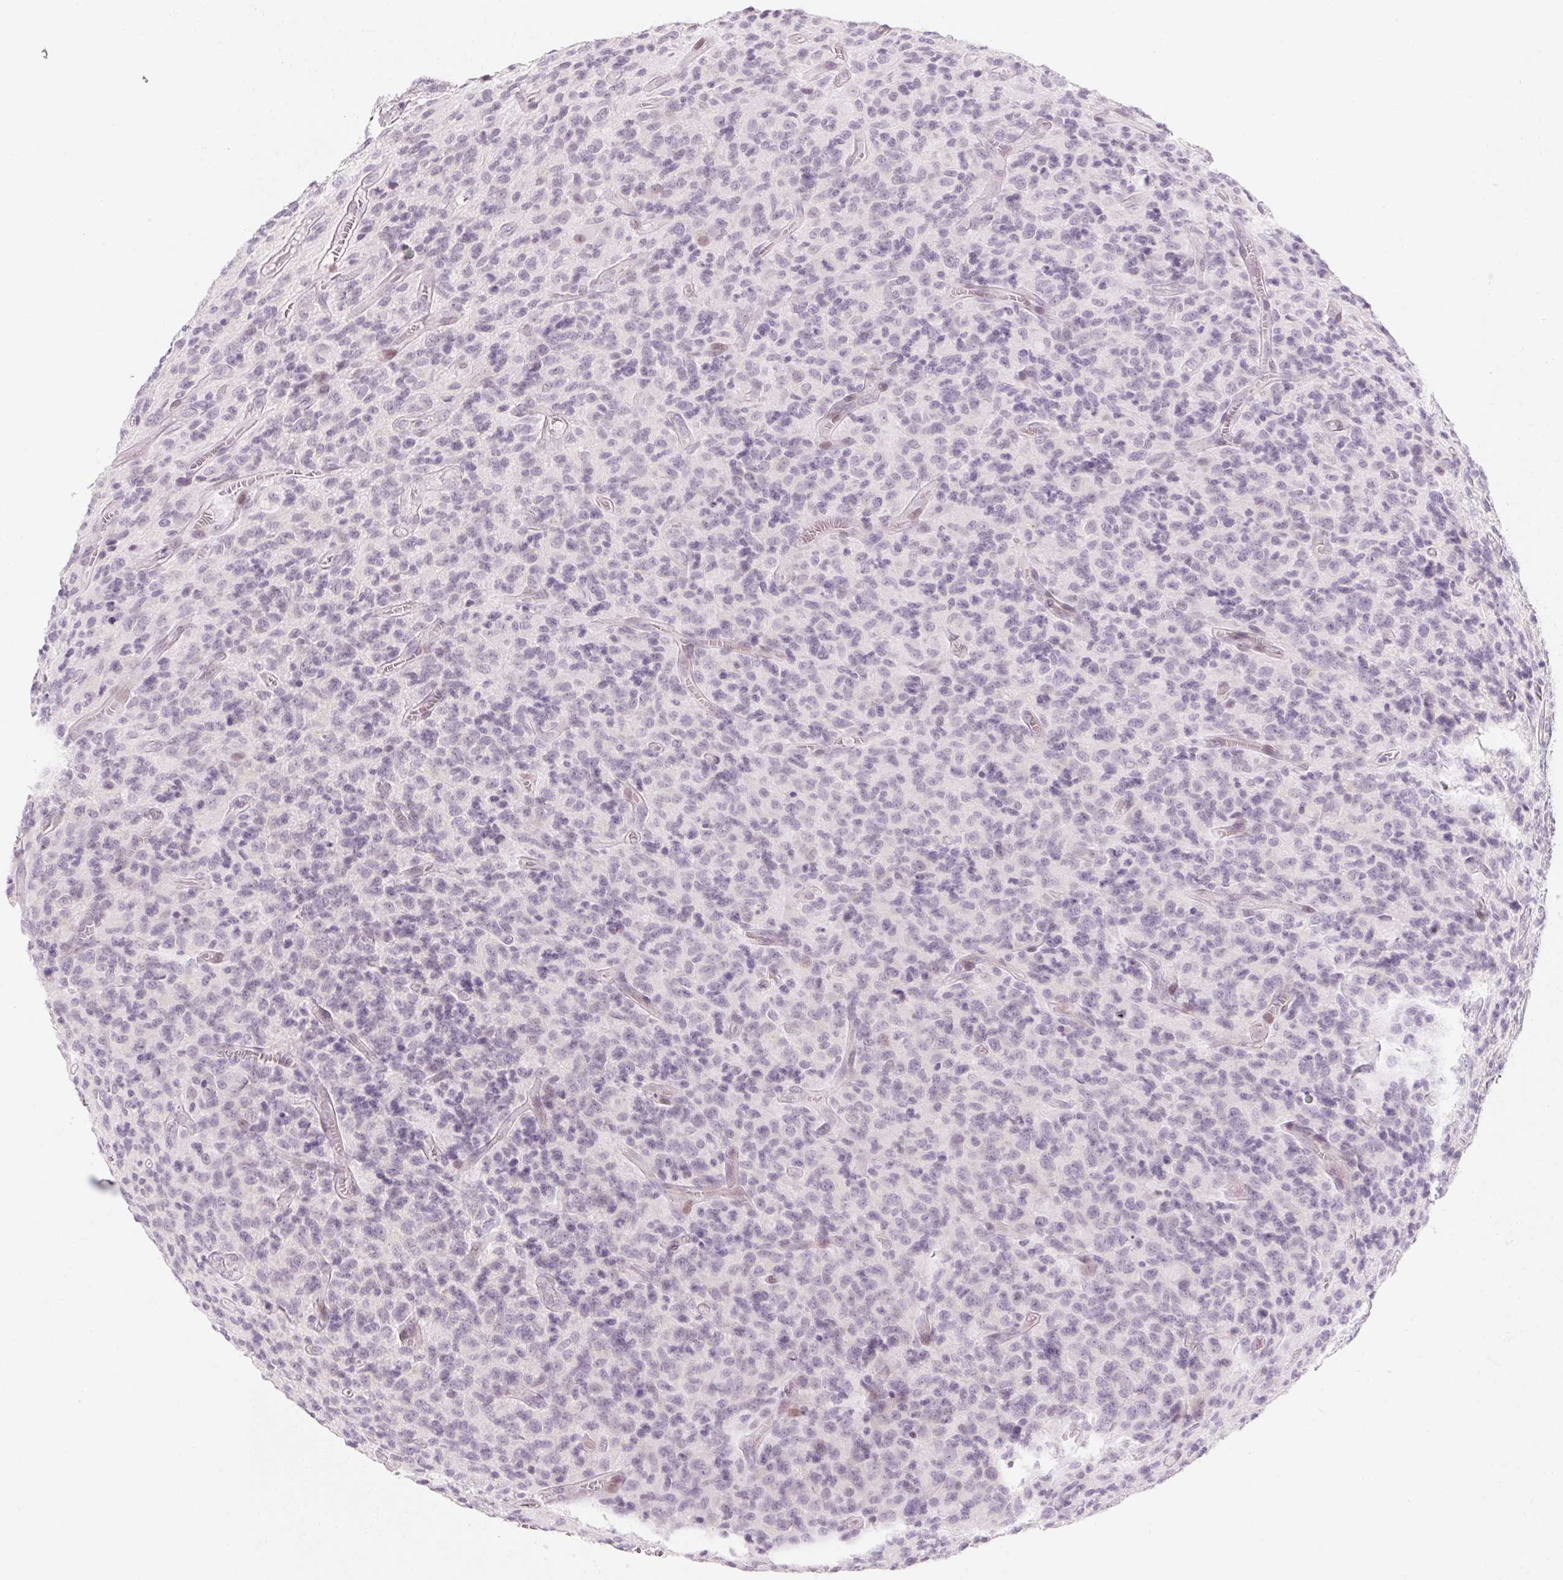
{"staining": {"intensity": "negative", "quantity": "none", "location": "none"}, "tissue": "glioma", "cell_type": "Tumor cells", "image_type": "cancer", "snomed": [{"axis": "morphology", "description": "Glioma, malignant, High grade"}, {"axis": "topography", "description": "Brain"}], "caption": "This image is of malignant glioma (high-grade) stained with IHC to label a protein in brown with the nuclei are counter-stained blue. There is no expression in tumor cells. (DAB (3,3'-diaminobenzidine) IHC with hematoxylin counter stain).", "gene": "KCNQ2", "patient": {"sex": "male", "age": 76}}